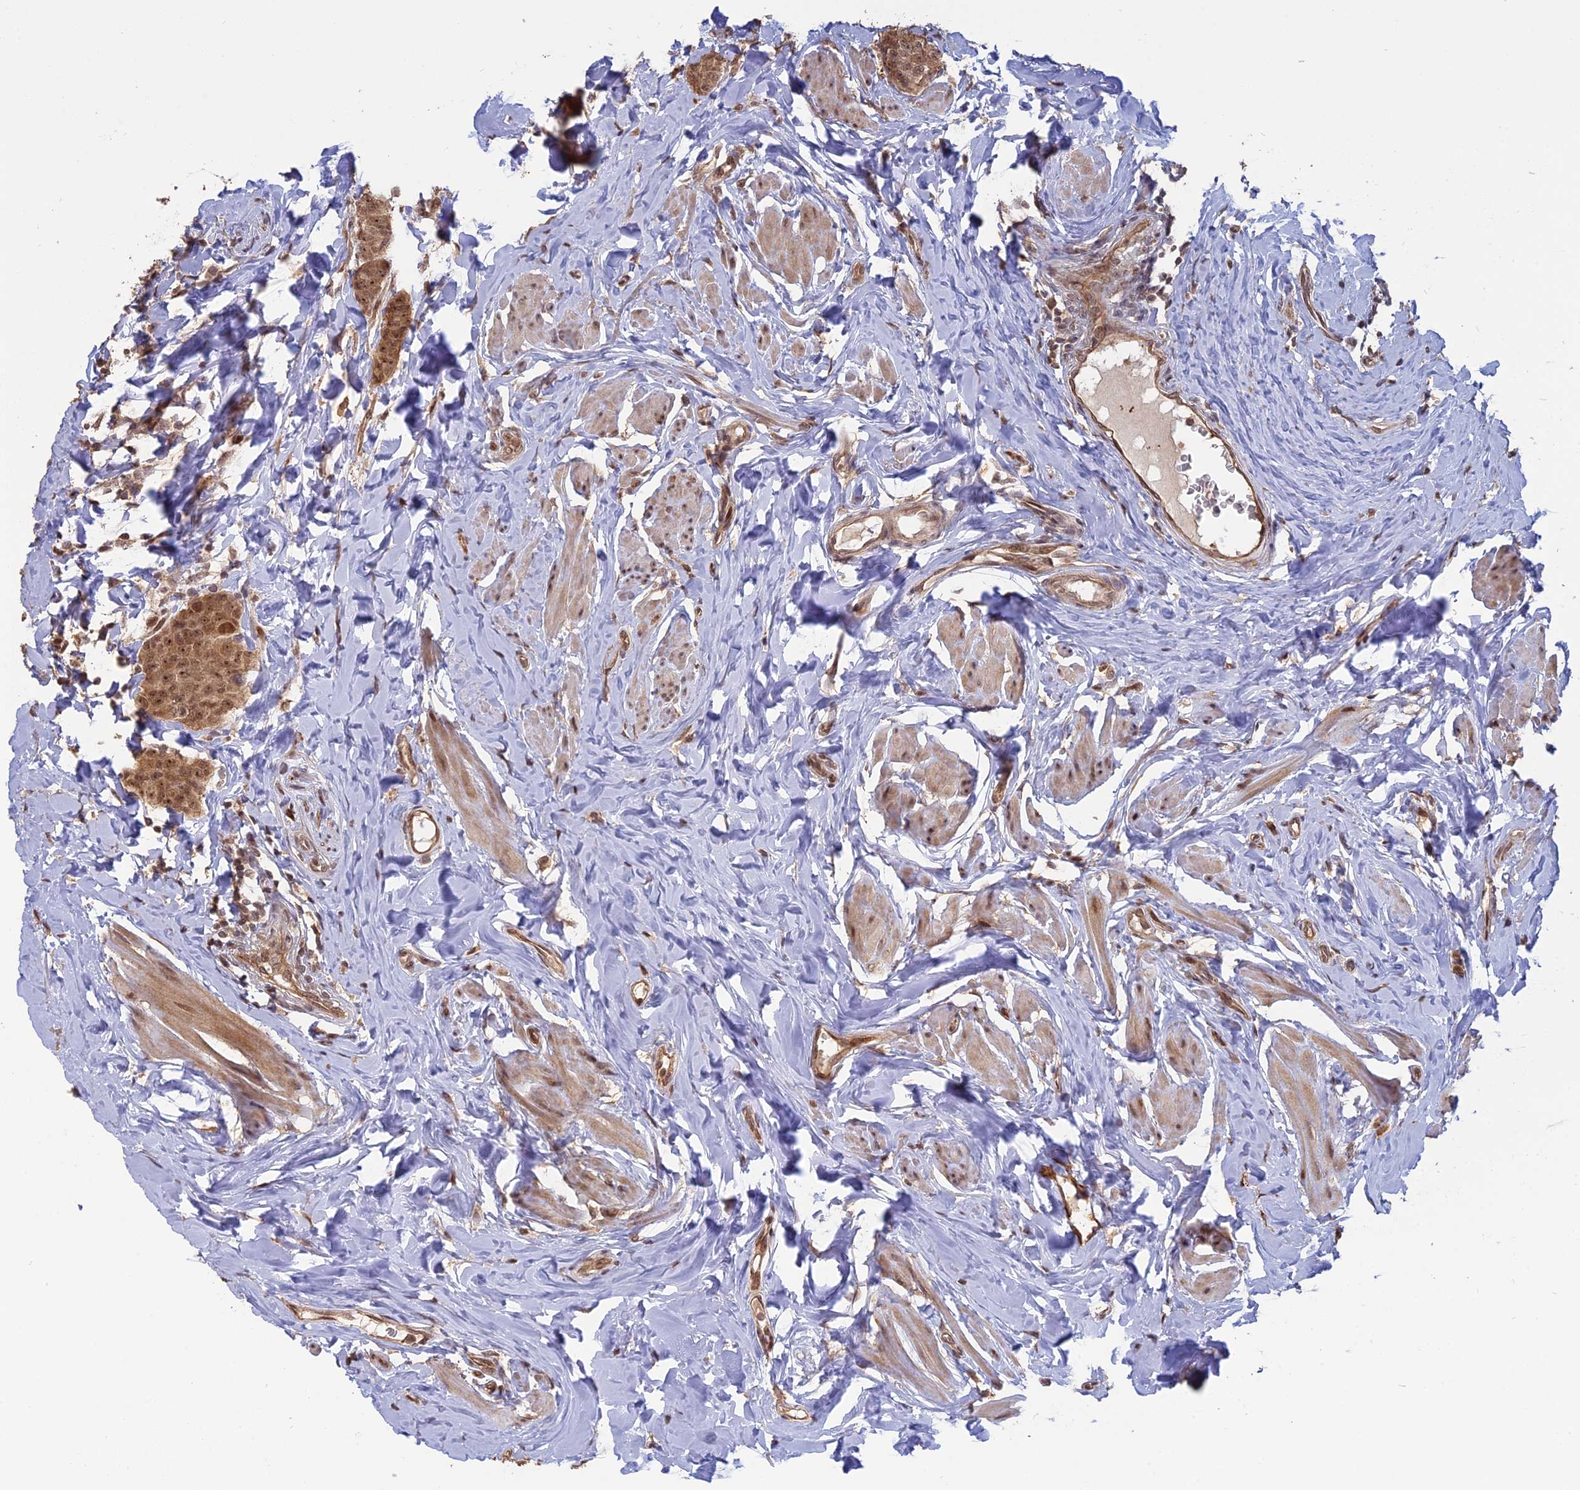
{"staining": {"intensity": "moderate", "quantity": ">75%", "location": "cytoplasmic/membranous,nuclear"}, "tissue": "breast cancer", "cell_type": "Tumor cells", "image_type": "cancer", "snomed": [{"axis": "morphology", "description": "Duct carcinoma"}, {"axis": "topography", "description": "Breast"}], "caption": "The photomicrograph reveals a brown stain indicating the presence of a protein in the cytoplasmic/membranous and nuclear of tumor cells in infiltrating ductal carcinoma (breast).", "gene": "PKIG", "patient": {"sex": "female", "age": 40}}